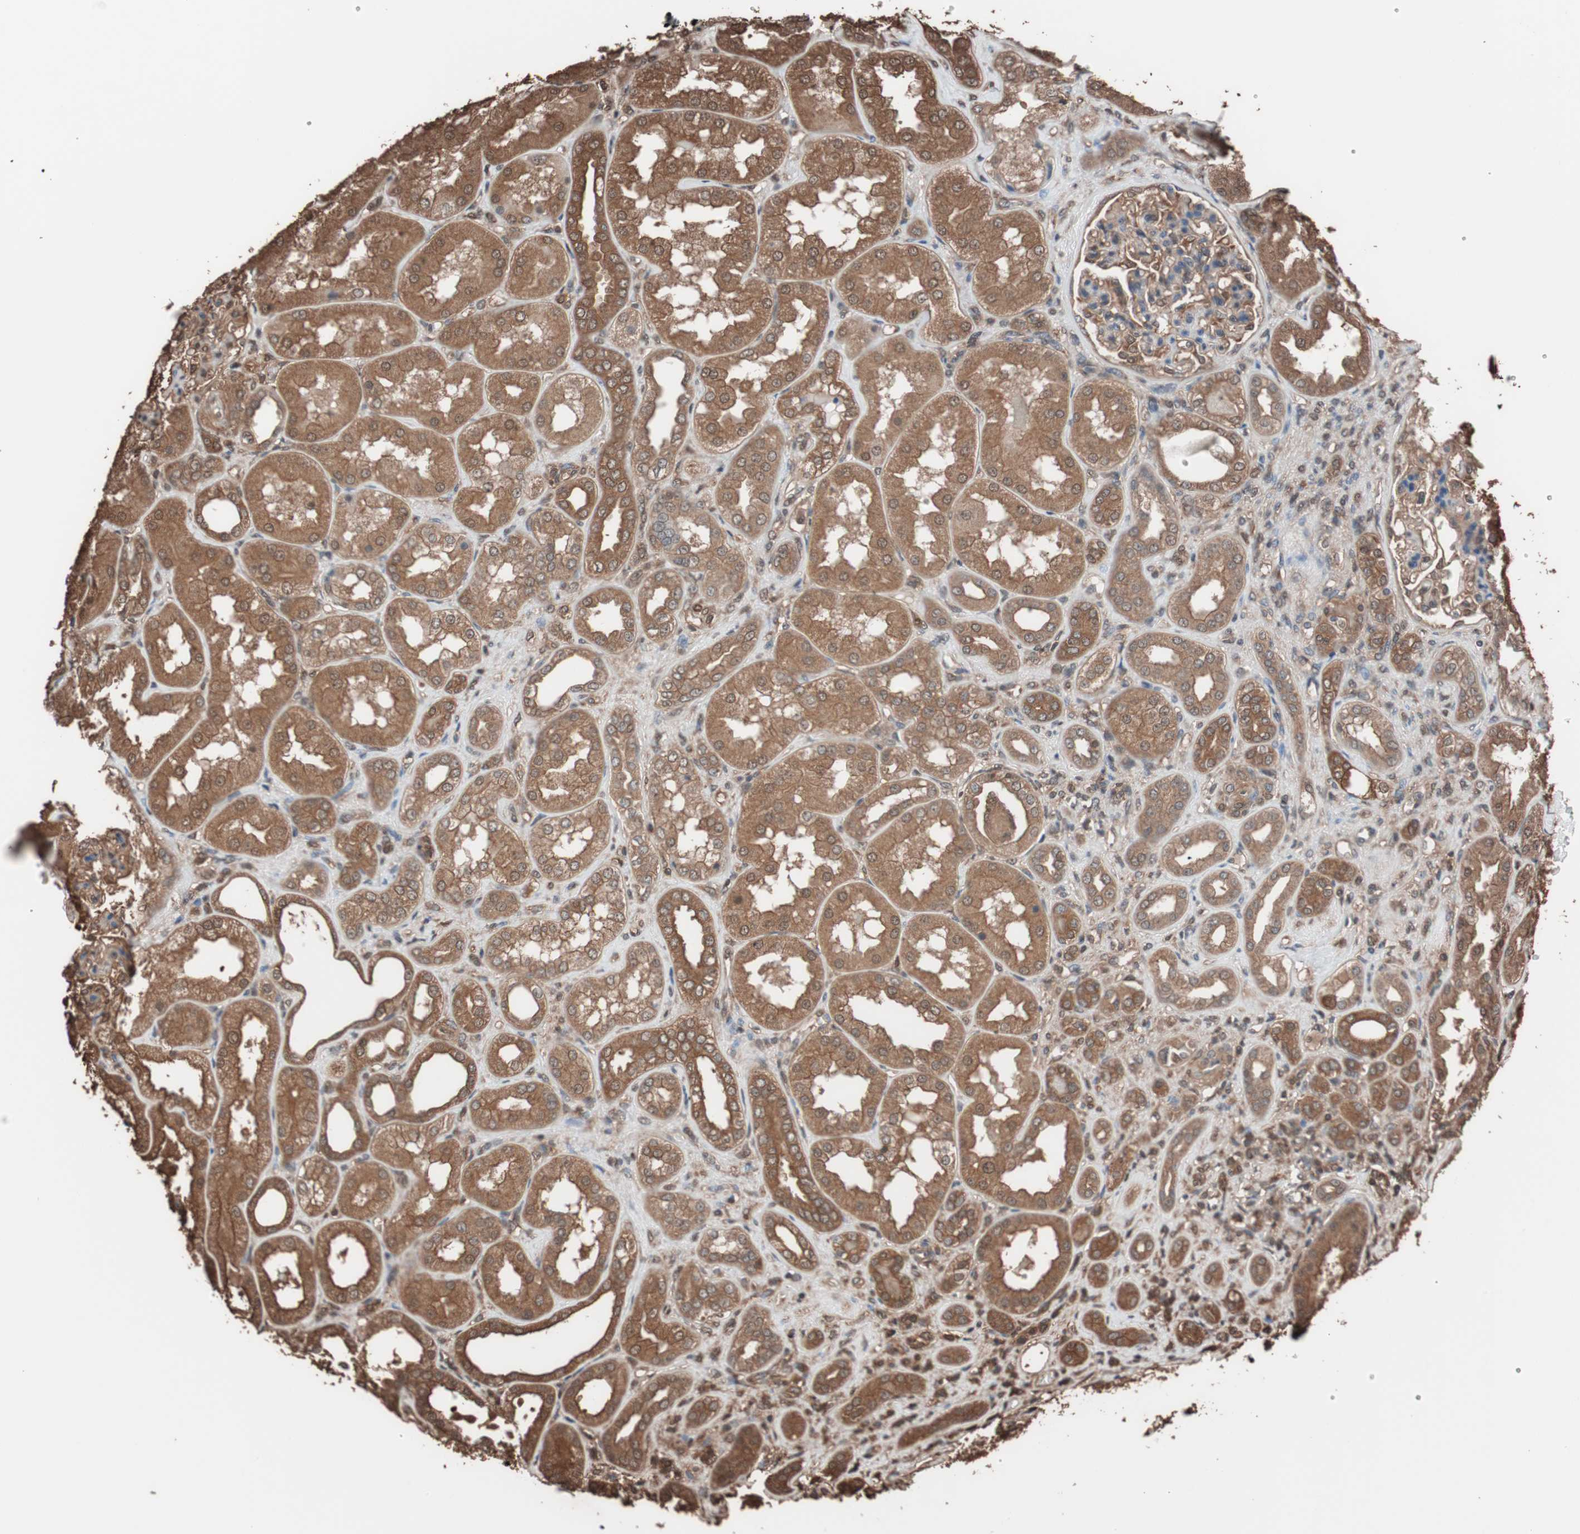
{"staining": {"intensity": "moderate", "quantity": ">75%", "location": "cytoplasmic/membranous"}, "tissue": "kidney", "cell_type": "Cells in glomeruli", "image_type": "normal", "snomed": [{"axis": "morphology", "description": "Normal tissue, NOS"}, {"axis": "topography", "description": "Kidney"}], "caption": "Cells in glomeruli show moderate cytoplasmic/membranous expression in approximately >75% of cells in unremarkable kidney. The staining is performed using DAB (3,3'-diaminobenzidine) brown chromogen to label protein expression. The nuclei are counter-stained blue using hematoxylin.", "gene": "CALM2", "patient": {"sex": "female", "age": 56}}